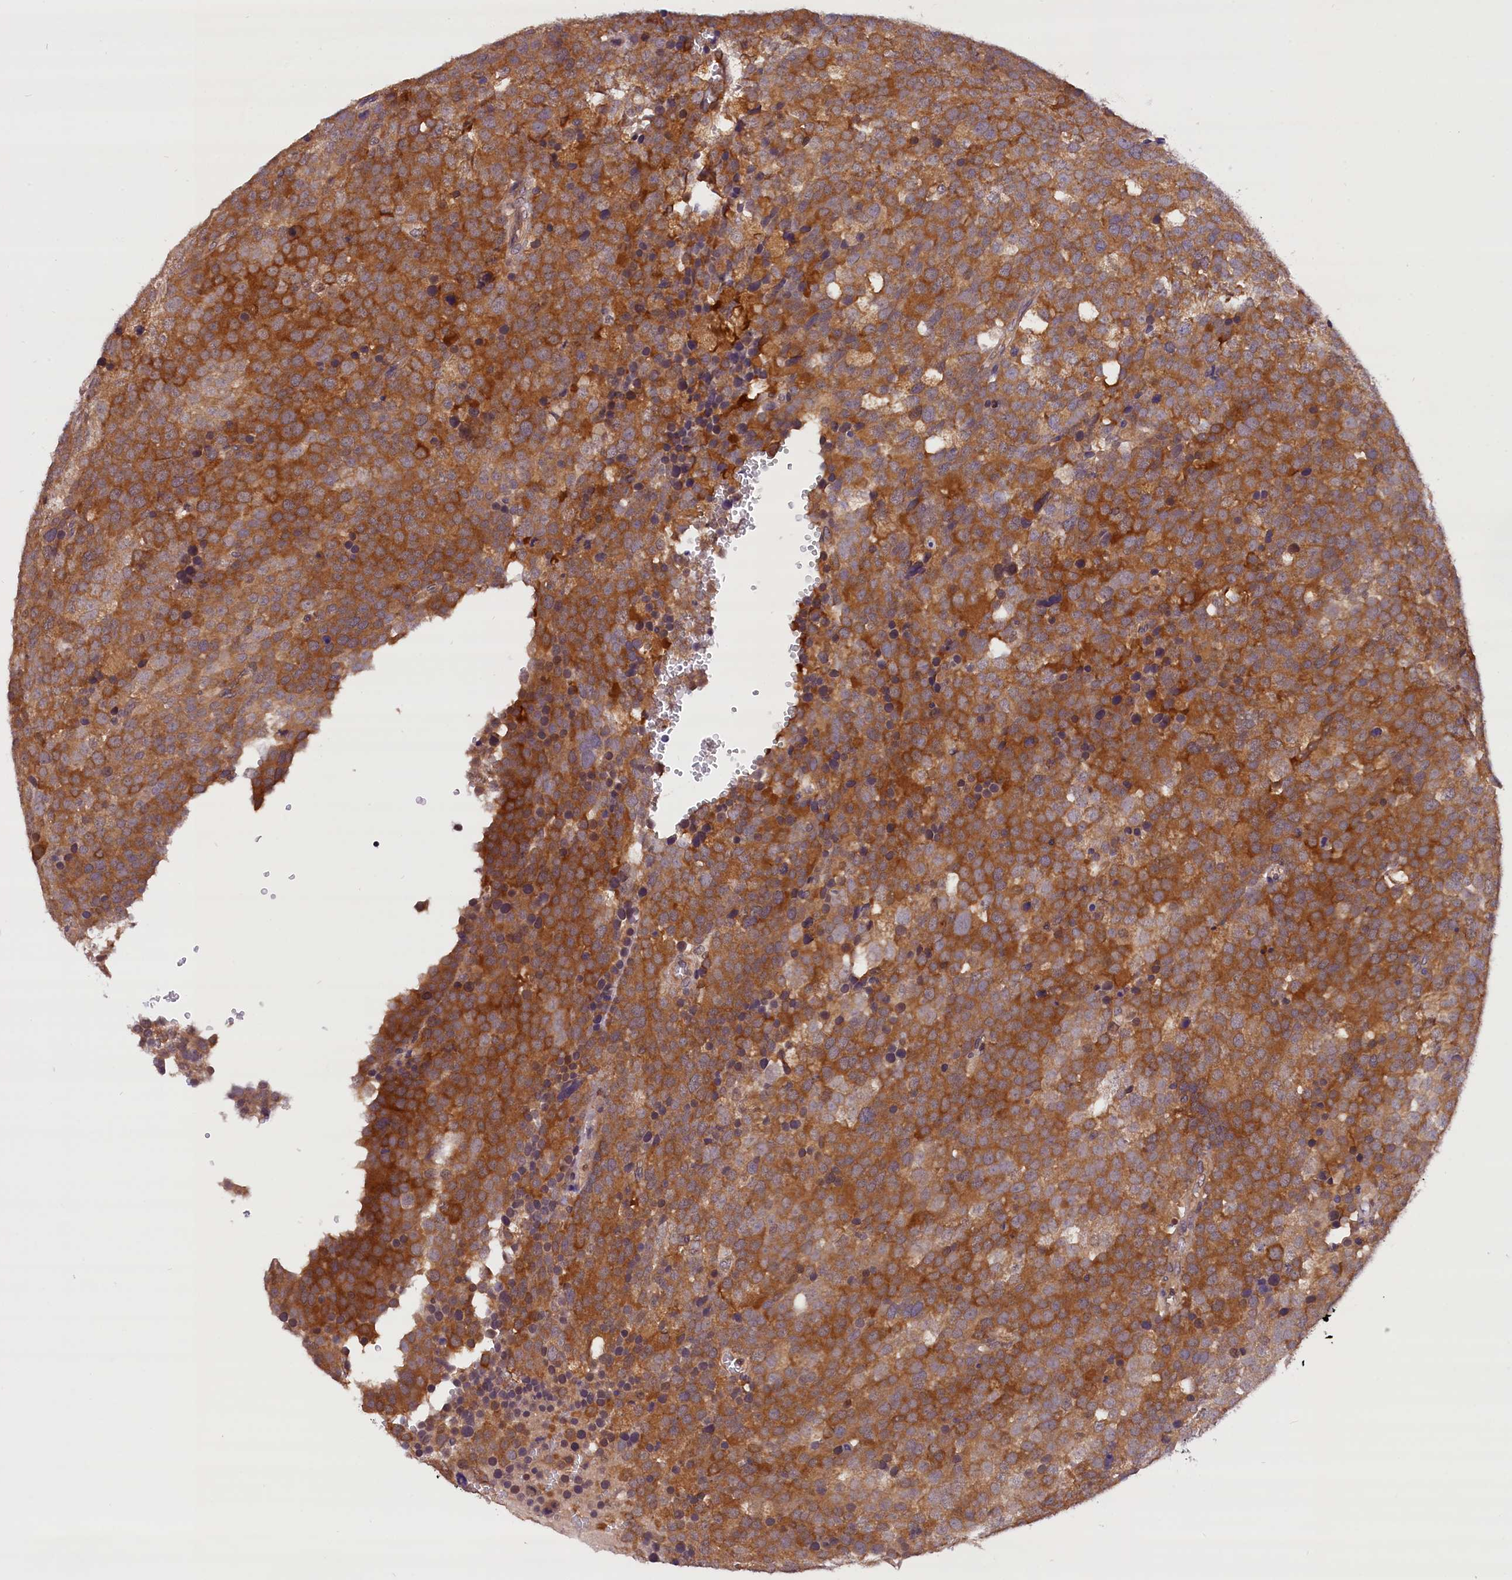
{"staining": {"intensity": "moderate", "quantity": ">75%", "location": "cytoplasmic/membranous"}, "tissue": "testis cancer", "cell_type": "Tumor cells", "image_type": "cancer", "snomed": [{"axis": "morphology", "description": "Seminoma, NOS"}, {"axis": "topography", "description": "Testis"}], "caption": "Approximately >75% of tumor cells in testis cancer (seminoma) demonstrate moderate cytoplasmic/membranous protein staining as visualized by brown immunohistochemical staining.", "gene": "TBCB", "patient": {"sex": "male", "age": 71}}